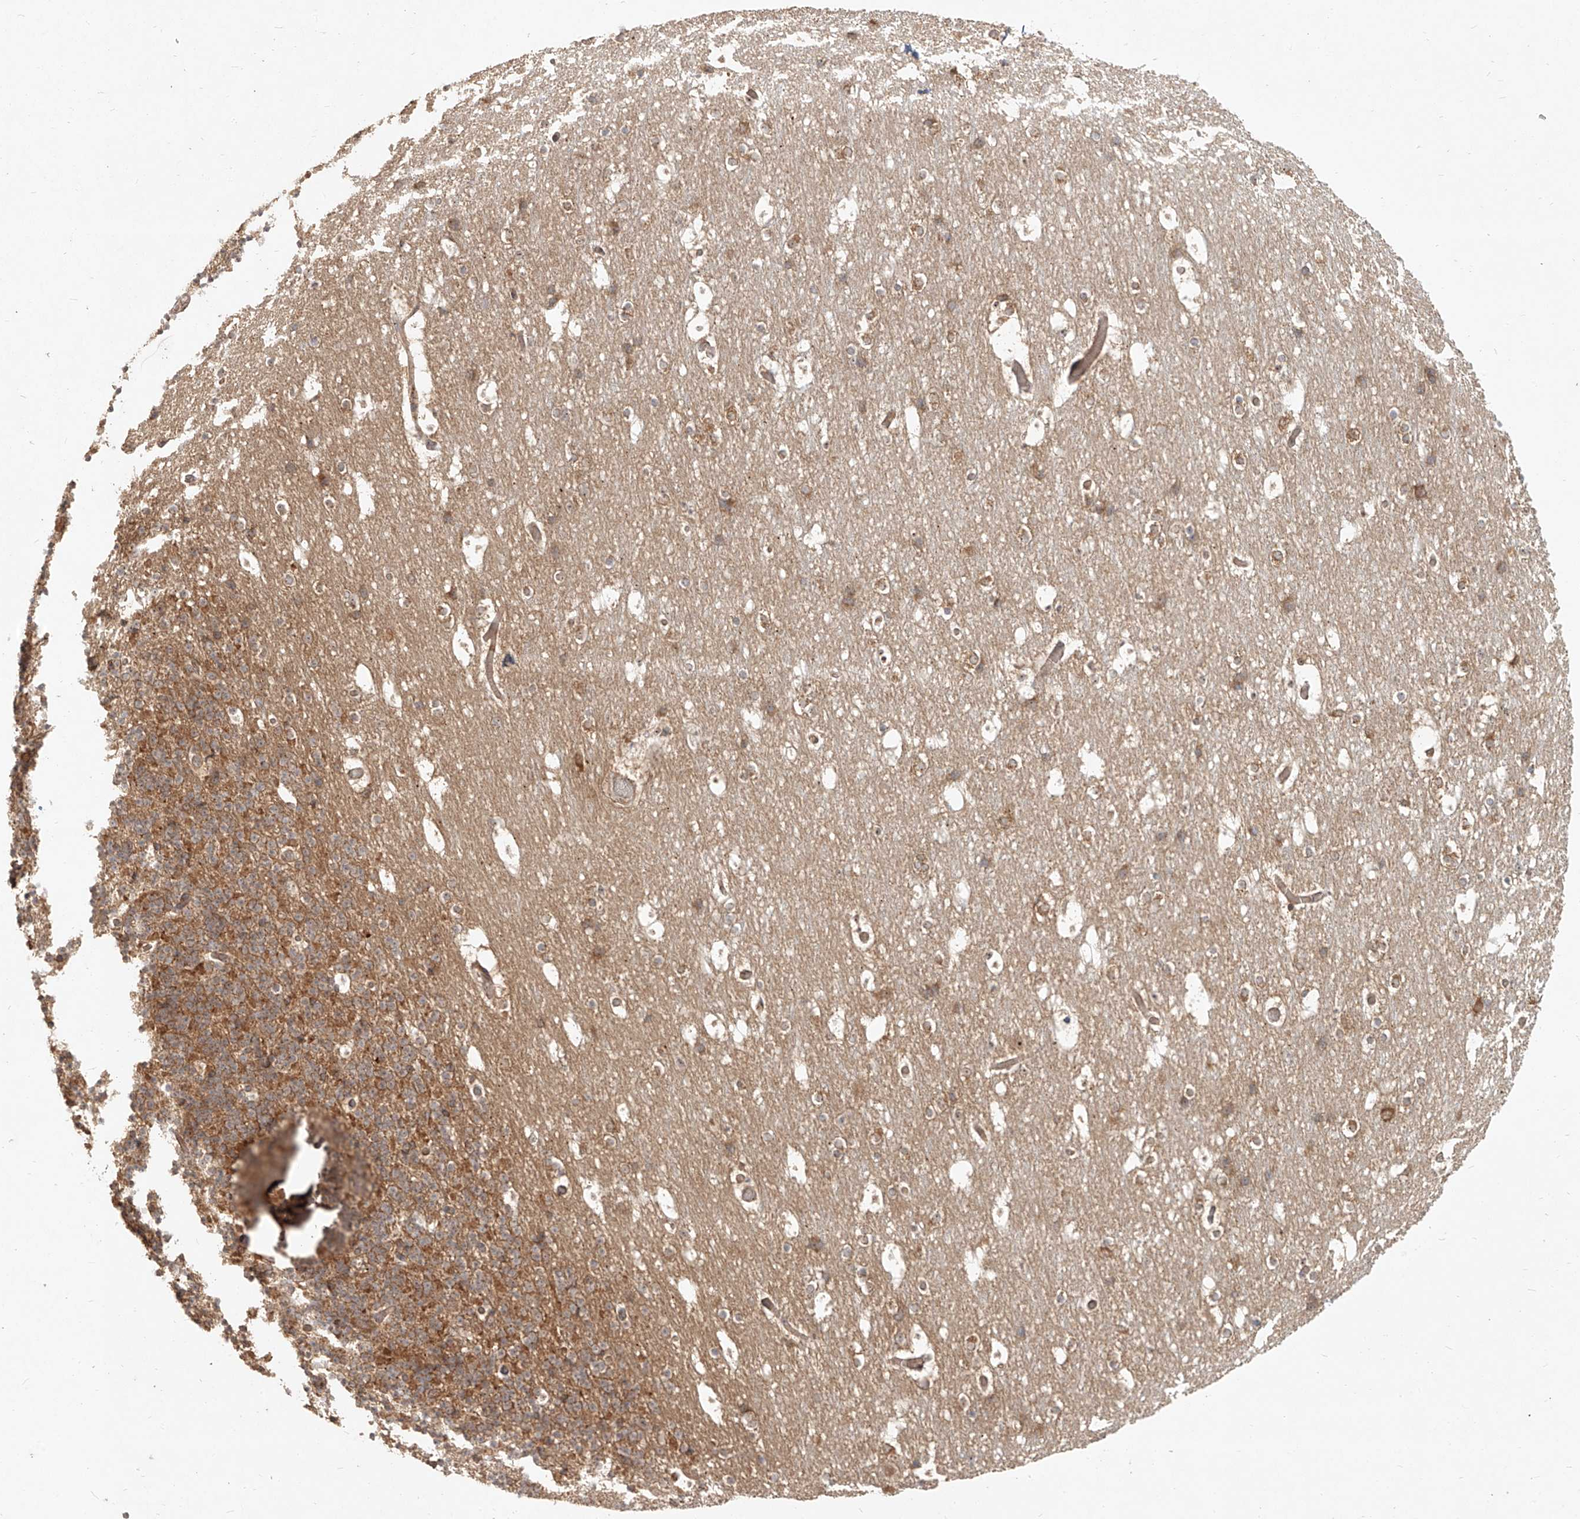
{"staining": {"intensity": "moderate", "quantity": "25%-75%", "location": "cytoplasmic/membranous"}, "tissue": "cerebellum", "cell_type": "Cells in granular layer", "image_type": "normal", "snomed": [{"axis": "morphology", "description": "Normal tissue, NOS"}, {"axis": "topography", "description": "Cerebellum"}], "caption": "Immunohistochemistry of normal human cerebellum demonstrates medium levels of moderate cytoplasmic/membranous positivity in about 25%-75% of cells in granular layer.", "gene": "BYSL", "patient": {"sex": "male", "age": 57}}